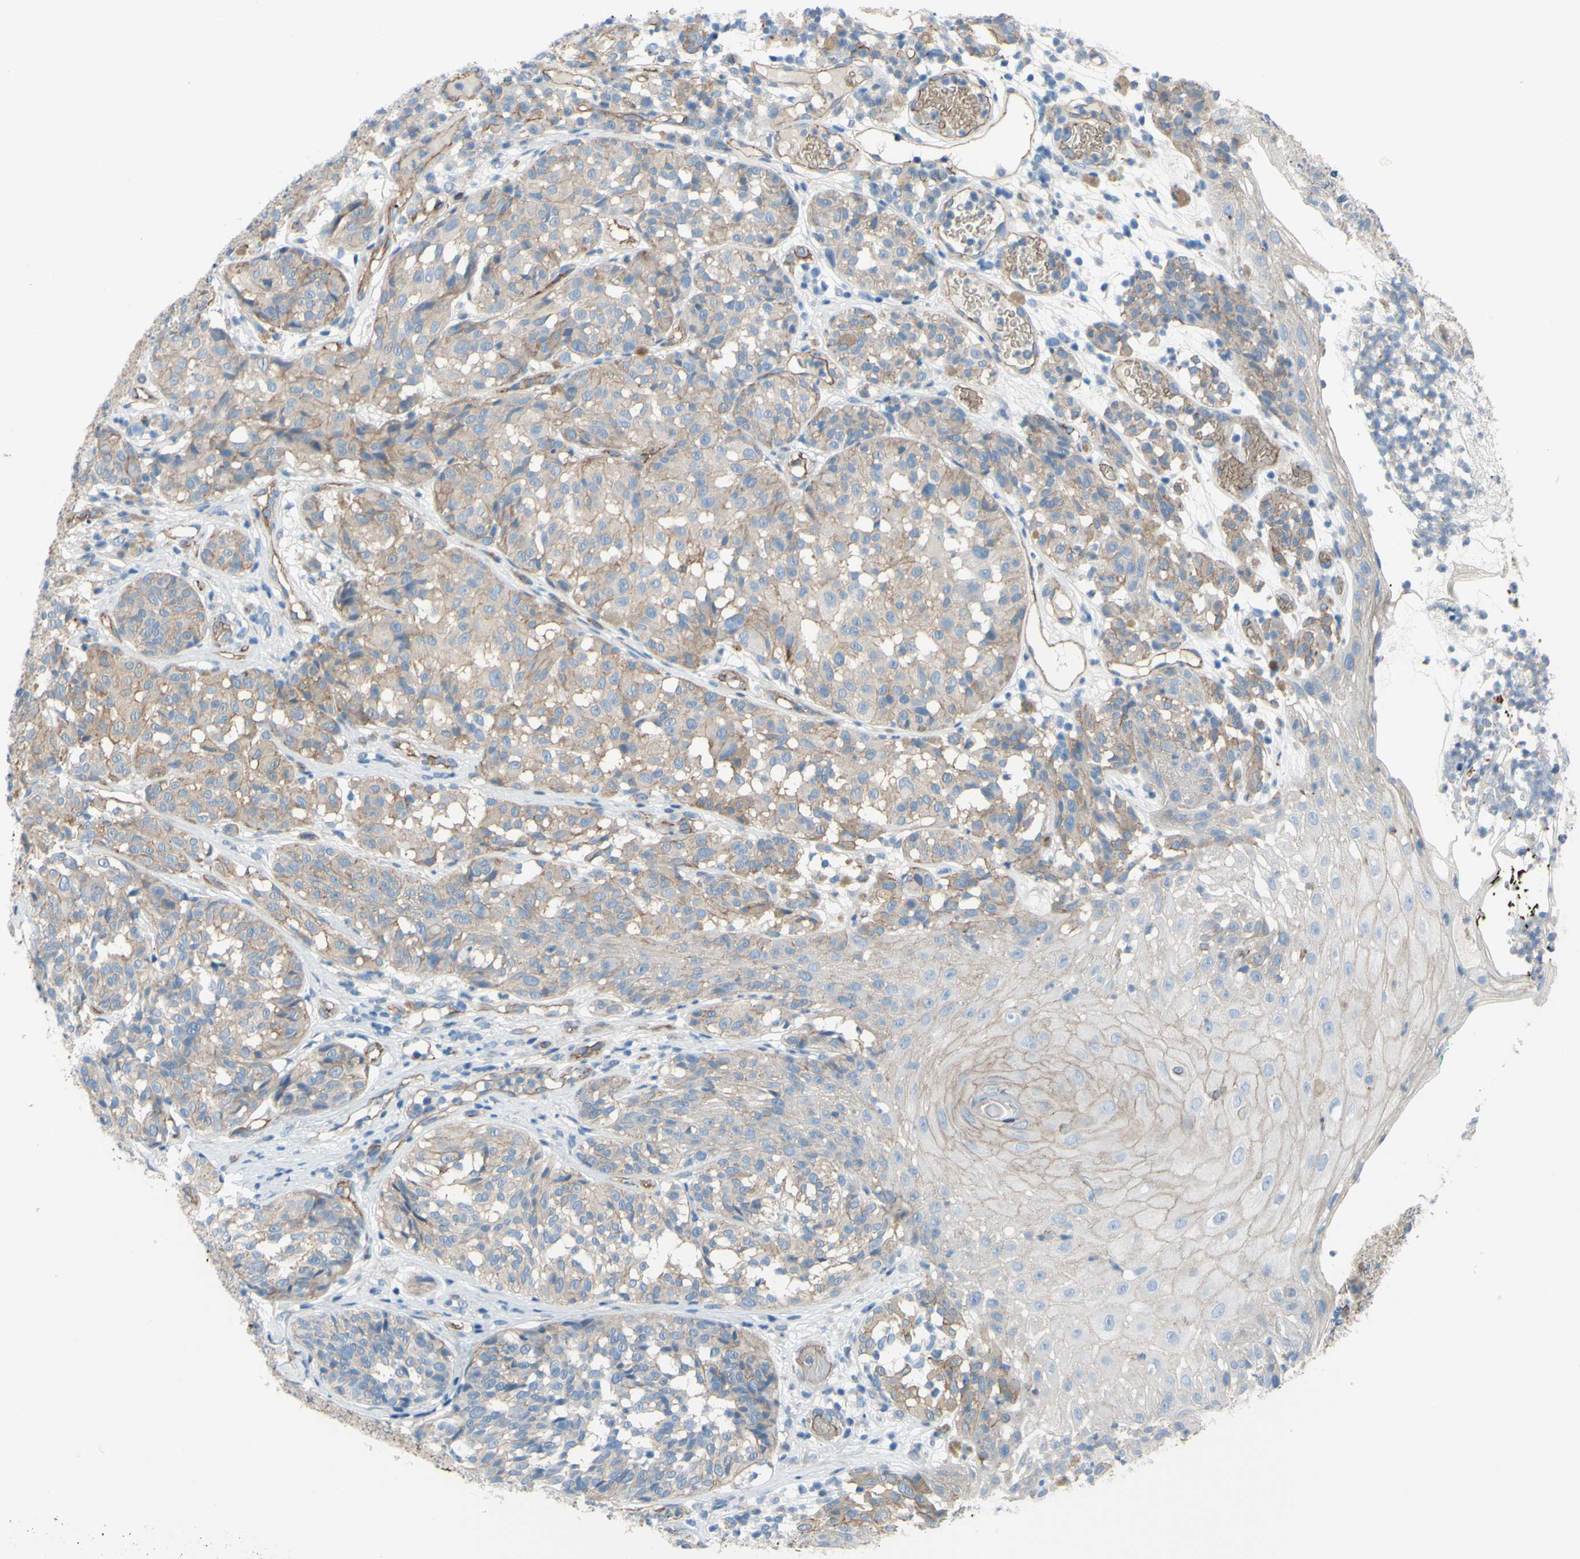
{"staining": {"intensity": "moderate", "quantity": ">75%", "location": "cytoplasmic/membranous"}, "tissue": "melanoma", "cell_type": "Tumor cells", "image_type": "cancer", "snomed": [{"axis": "morphology", "description": "Malignant melanoma, NOS"}, {"axis": "topography", "description": "Skin"}], "caption": "Moderate cytoplasmic/membranous expression is appreciated in about >75% of tumor cells in malignant melanoma.", "gene": "TPBG", "patient": {"sex": "female", "age": 46}}